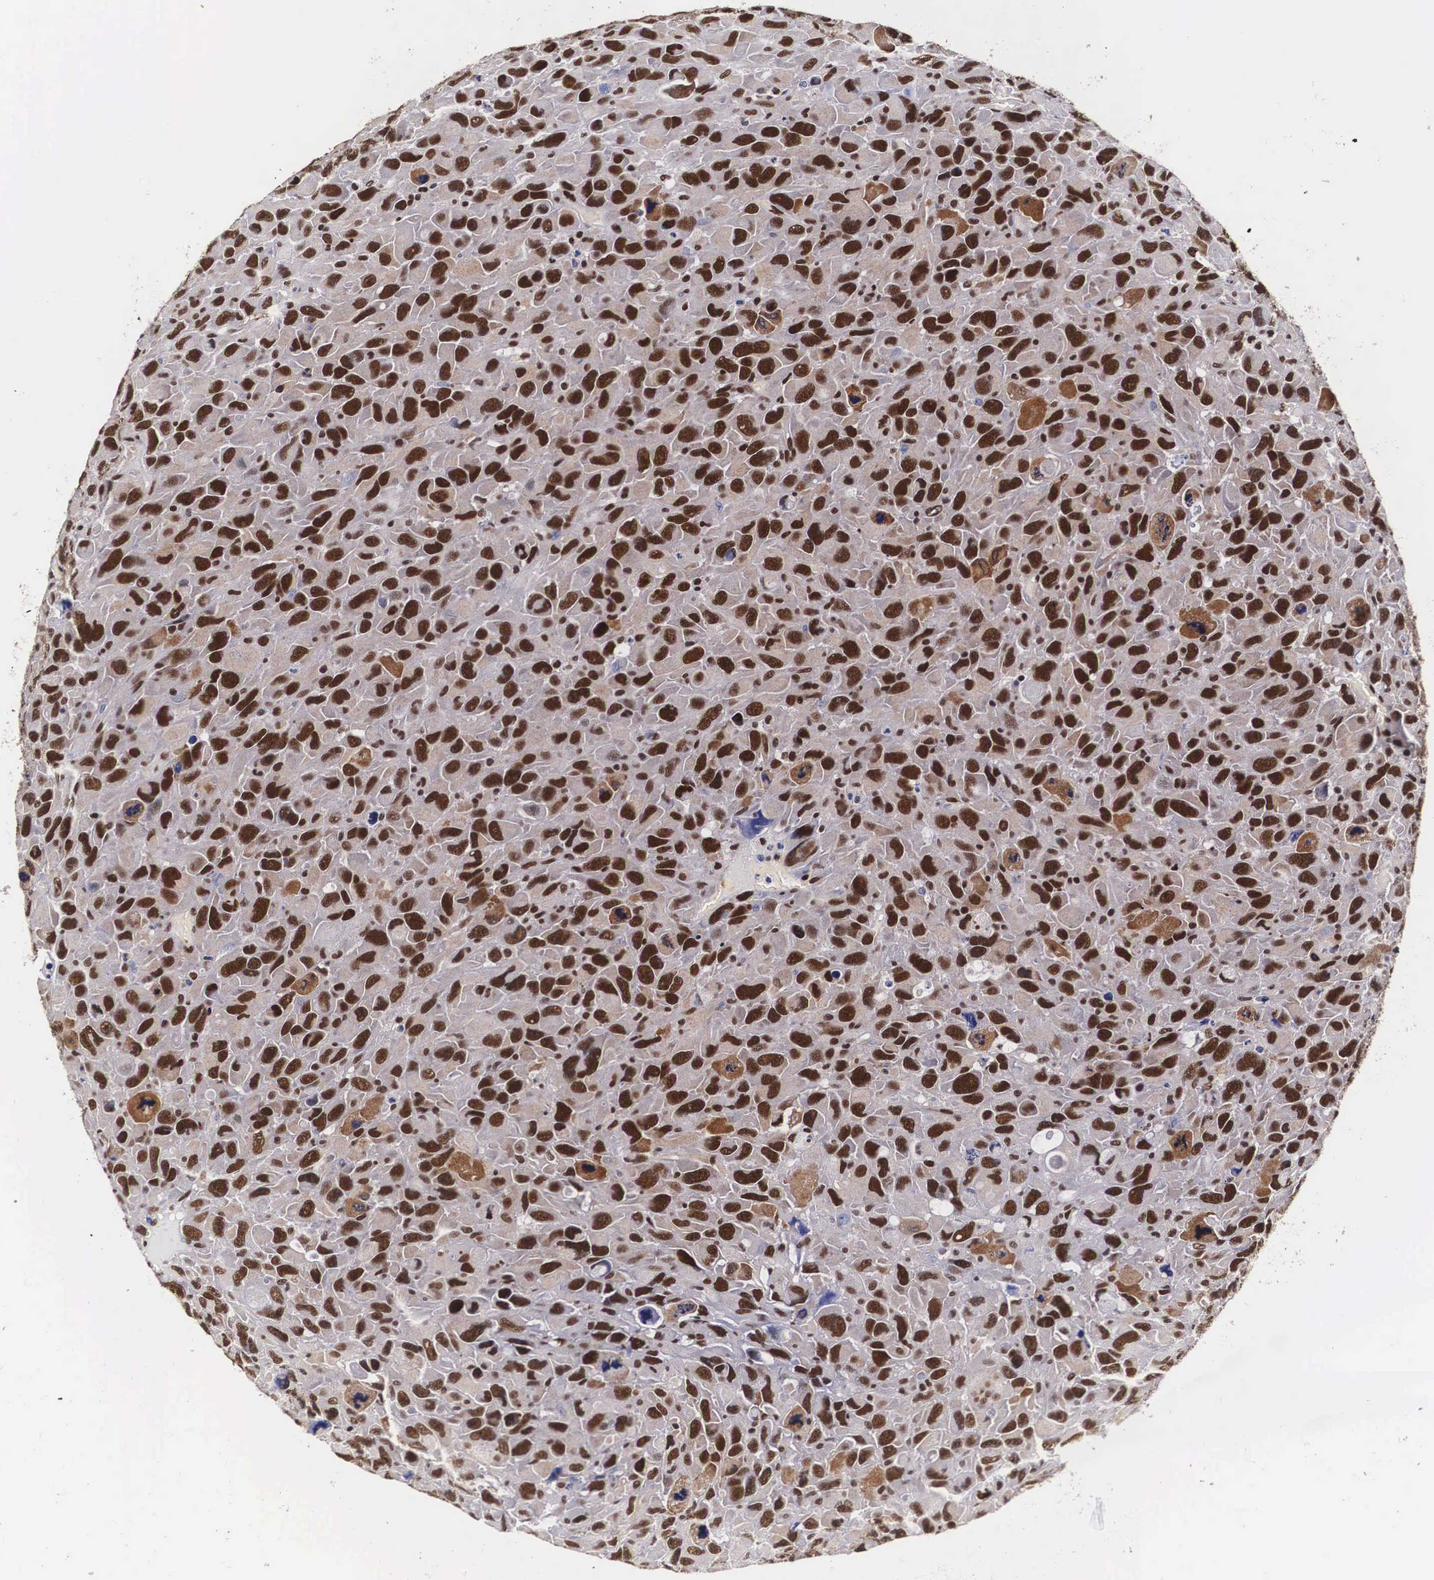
{"staining": {"intensity": "strong", "quantity": ">75%", "location": "cytoplasmic/membranous,nuclear"}, "tissue": "renal cancer", "cell_type": "Tumor cells", "image_type": "cancer", "snomed": [{"axis": "morphology", "description": "Adenocarcinoma, NOS"}, {"axis": "topography", "description": "Kidney"}], "caption": "Tumor cells reveal high levels of strong cytoplasmic/membranous and nuclear expression in approximately >75% of cells in renal cancer.", "gene": "PABPN1", "patient": {"sex": "male", "age": 79}}